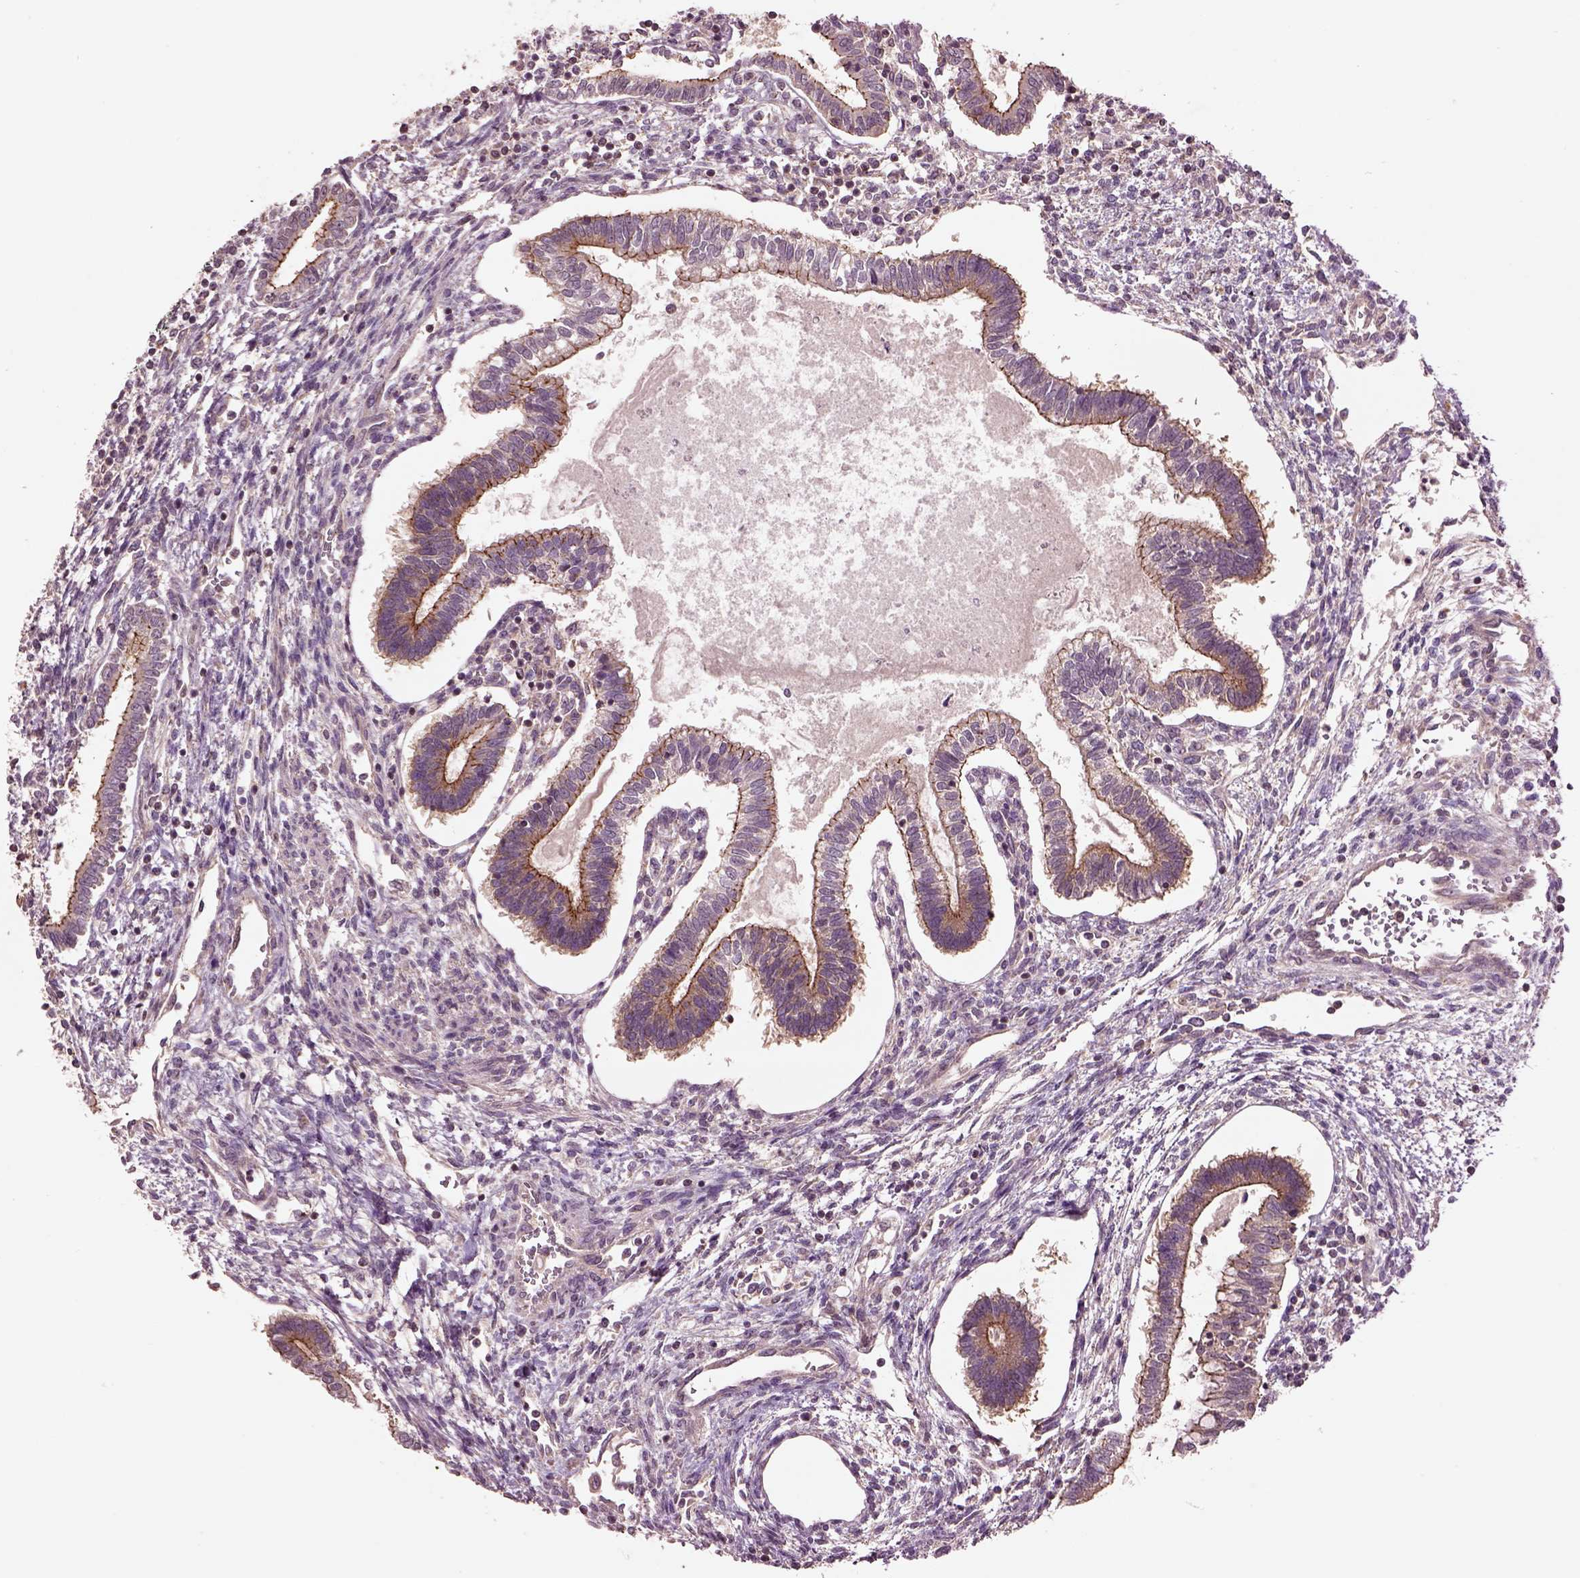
{"staining": {"intensity": "moderate", "quantity": ">75%", "location": "cytoplasmic/membranous"}, "tissue": "testis cancer", "cell_type": "Tumor cells", "image_type": "cancer", "snomed": [{"axis": "morphology", "description": "Carcinoma, Embryonal, NOS"}, {"axis": "topography", "description": "Testis"}], "caption": "Immunohistochemistry (IHC) photomicrograph of neoplastic tissue: testis cancer (embryonal carcinoma) stained using immunohistochemistry exhibits medium levels of moderate protein expression localized specifically in the cytoplasmic/membranous of tumor cells, appearing as a cytoplasmic/membranous brown color.", "gene": "MTHFS", "patient": {"sex": "male", "age": 37}}